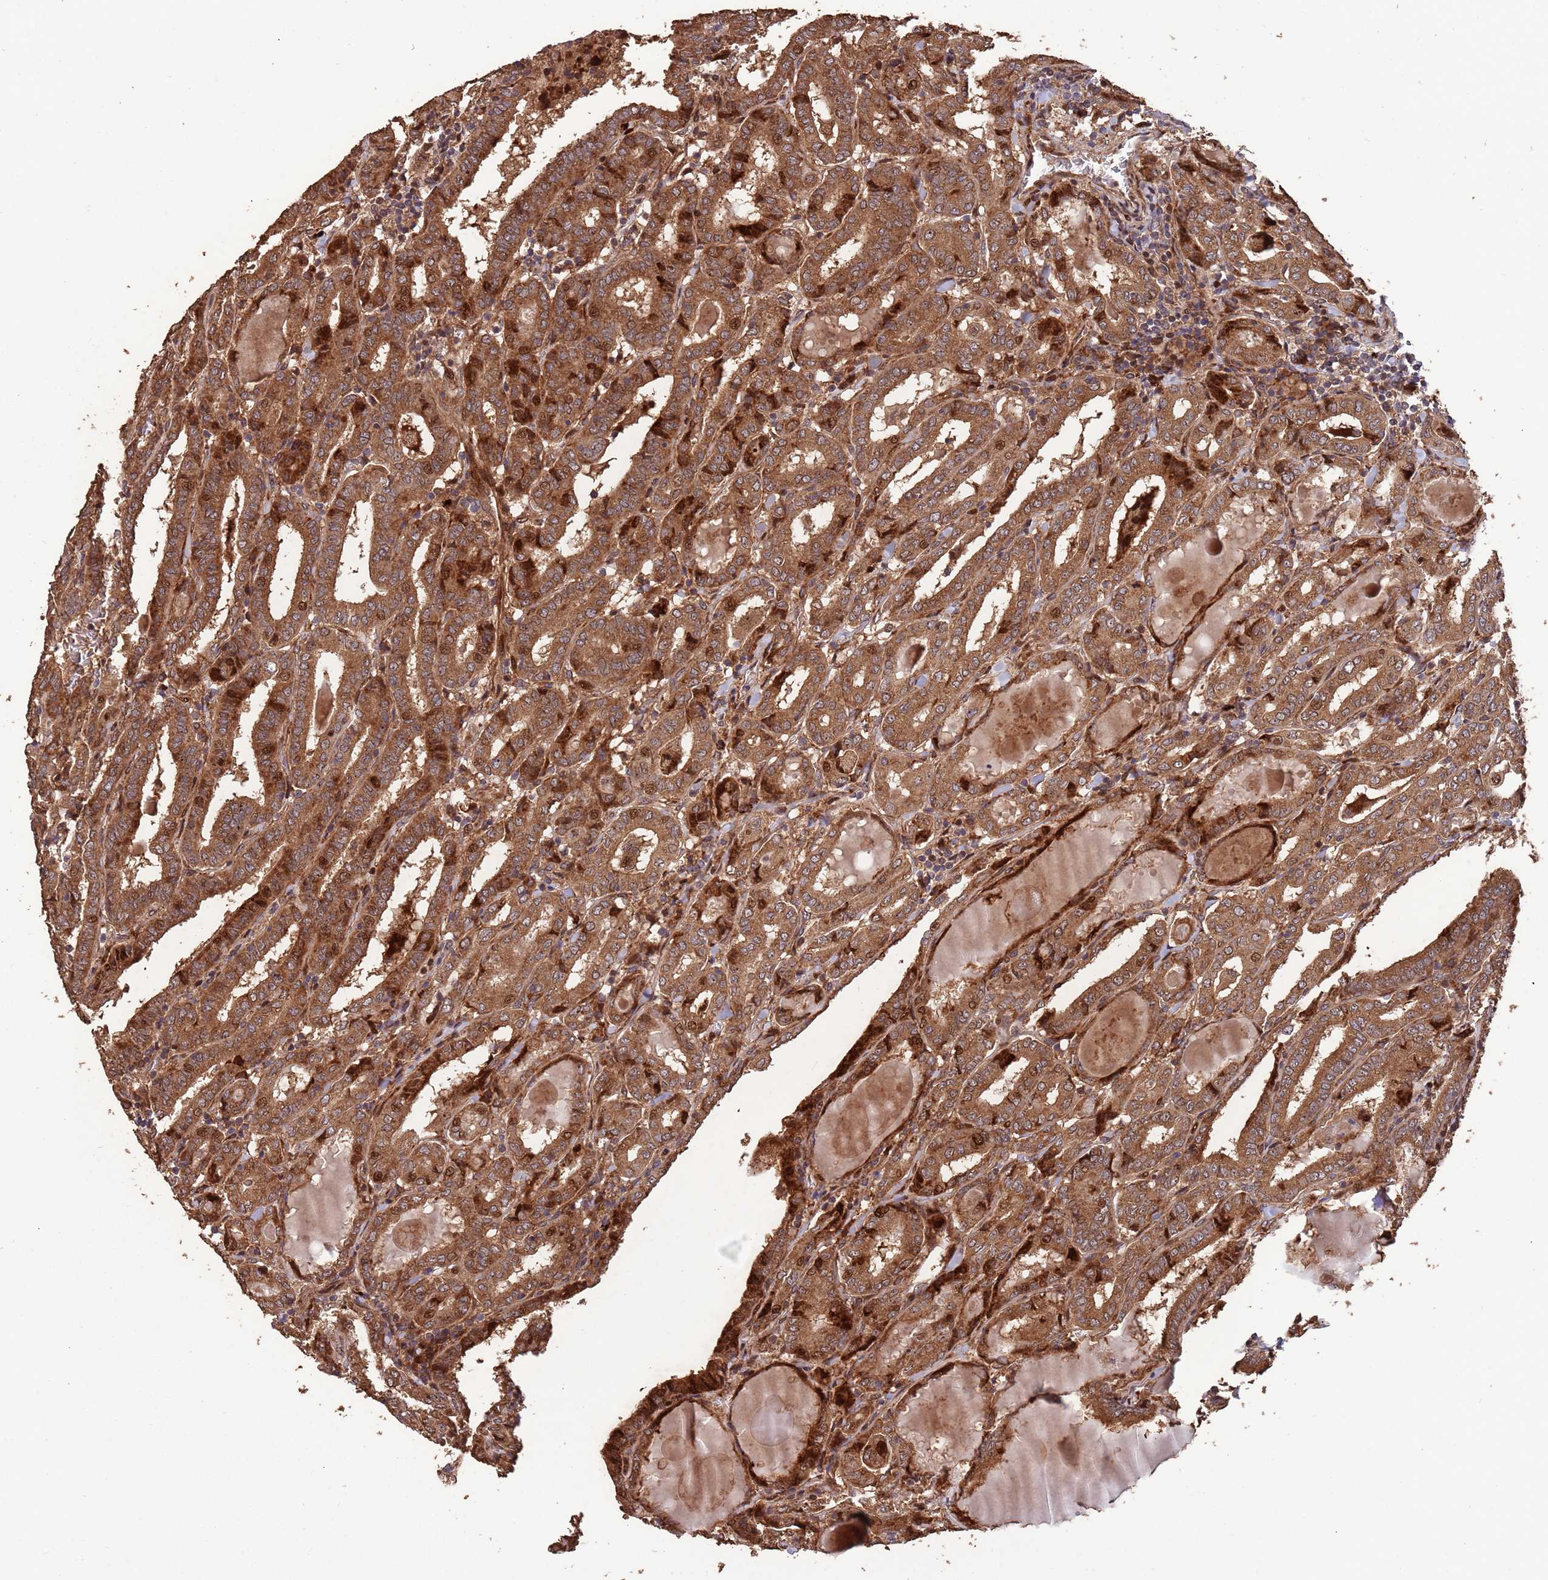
{"staining": {"intensity": "moderate", "quantity": ">75%", "location": "cytoplasmic/membranous"}, "tissue": "thyroid cancer", "cell_type": "Tumor cells", "image_type": "cancer", "snomed": [{"axis": "morphology", "description": "Papillary adenocarcinoma, NOS"}, {"axis": "topography", "description": "Thyroid gland"}], "caption": "A high-resolution micrograph shows immunohistochemistry (IHC) staining of papillary adenocarcinoma (thyroid), which exhibits moderate cytoplasmic/membranous expression in about >75% of tumor cells.", "gene": "ZNF428", "patient": {"sex": "female", "age": 72}}